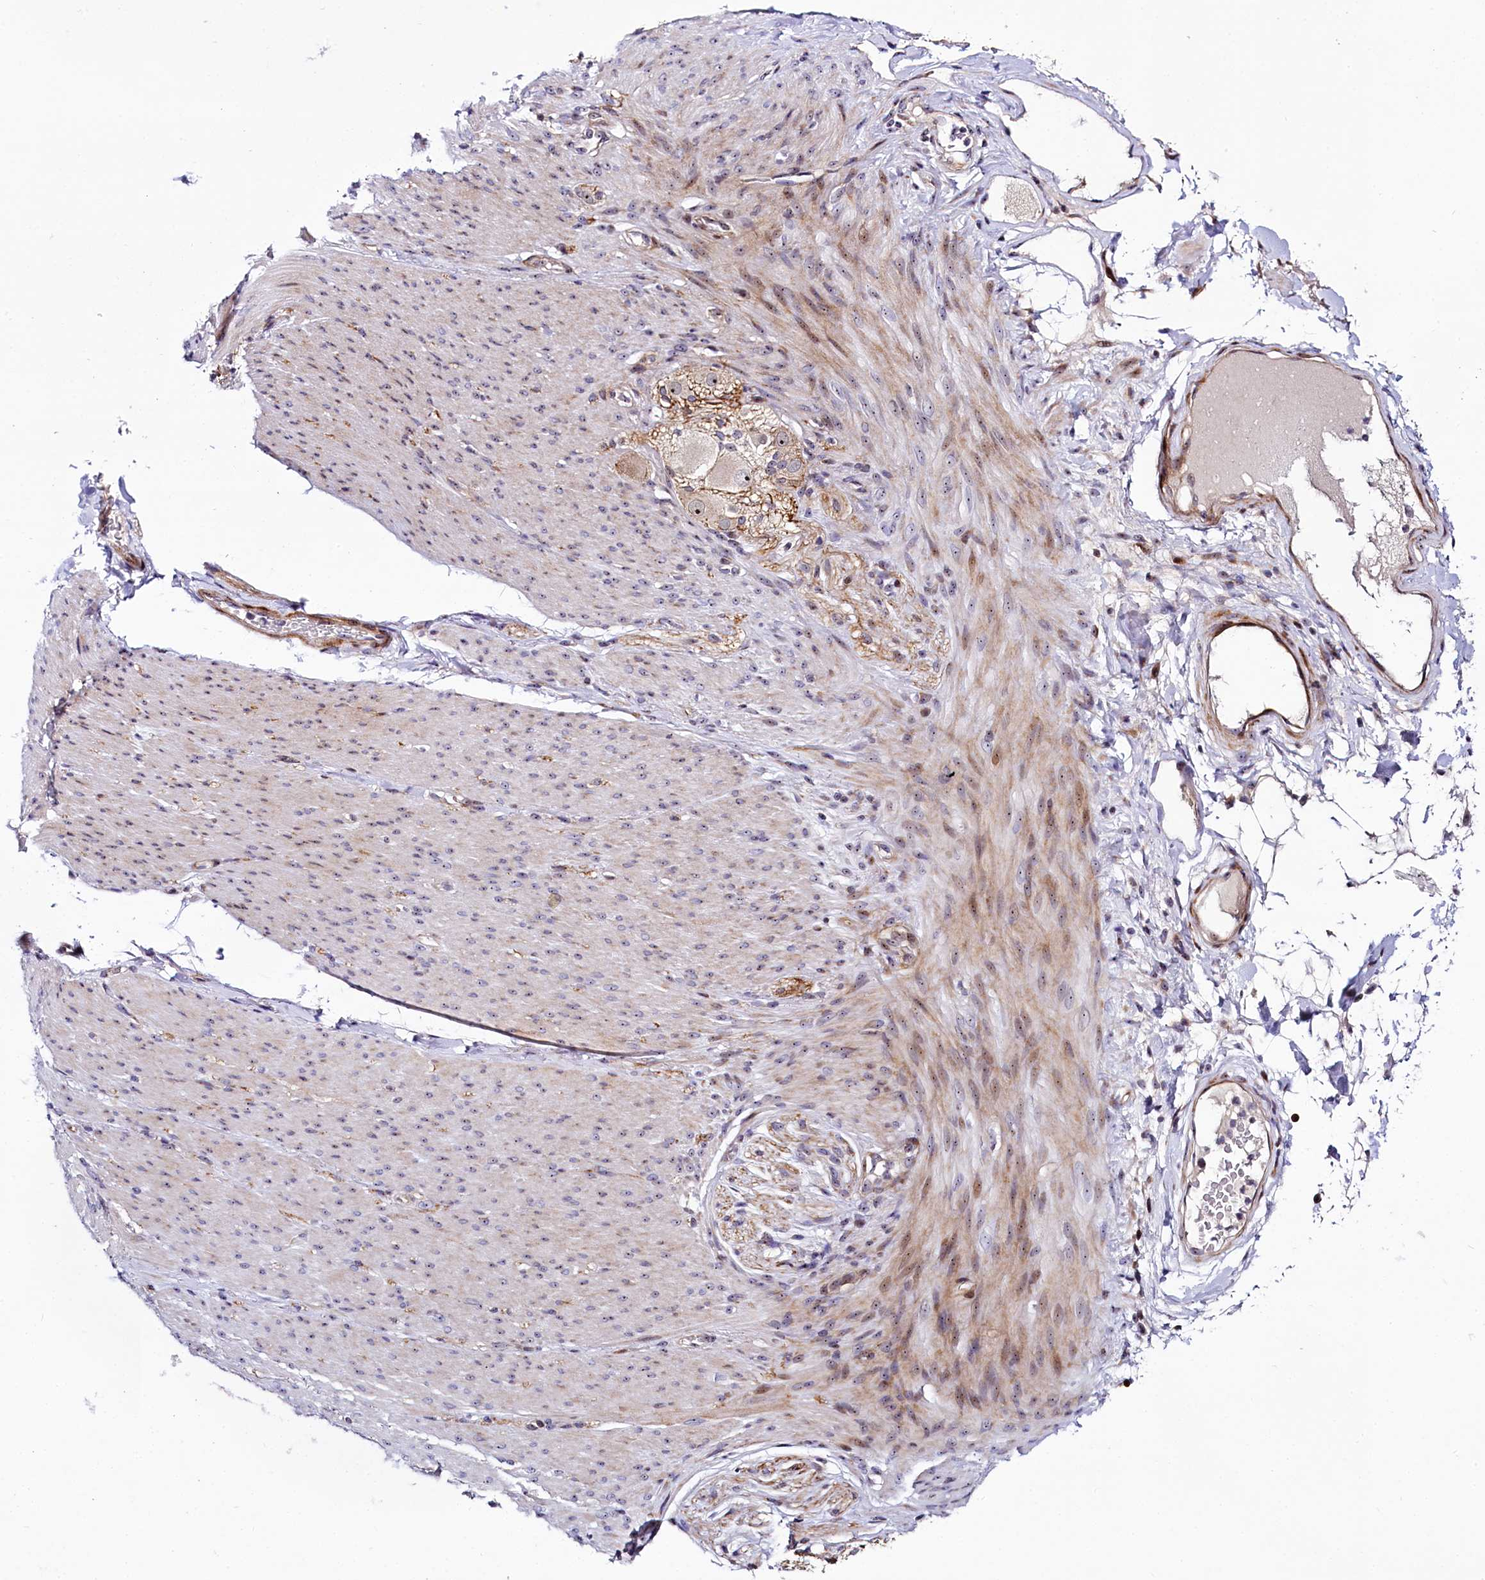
{"staining": {"intensity": "negative", "quantity": "none", "location": "none"}, "tissue": "adipose tissue", "cell_type": "Adipocytes", "image_type": "normal", "snomed": [{"axis": "morphology", "description": "Normal tissue, NOS"}, {"axis": "topography", "description": "Colon"}, {"axis": "topography", "description": "Peripheral nerve tissue"}], "caption": "Photomicrograph shows no significant protein expression in adipocytes of unremarkable adipose tissue.", "gene": "TCOF1", "patient": {"sex": "female", "age": 61}}